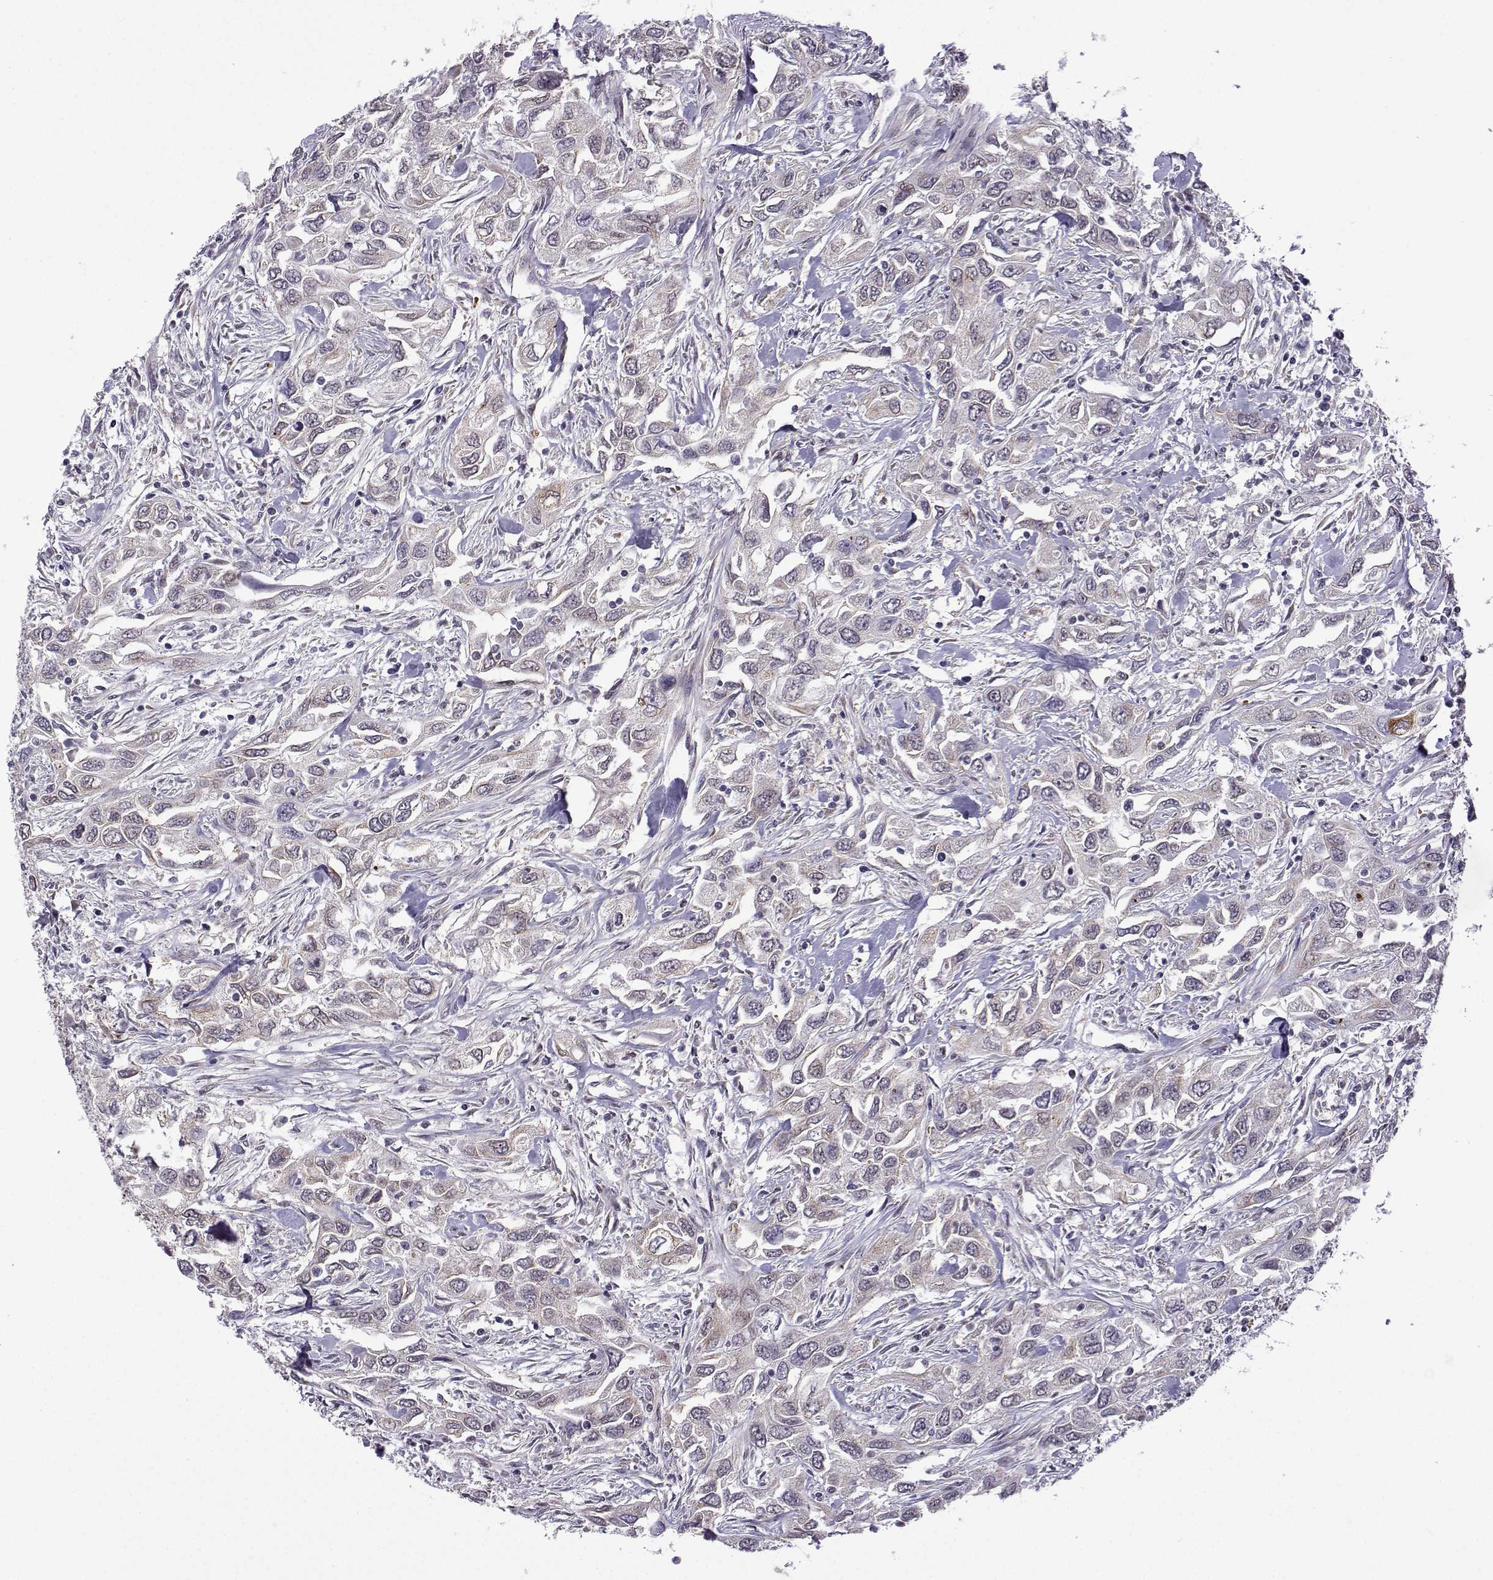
{"staining": {"intensity": "weak", "quantity": "25%-75%", "location": "cytoplasmic/membranous"}, "tissue": "urothelial cancer", "cell_type": "Tumor cells", "image_type": "cancer", "snomed": [{"axis": "morphology", "description": "Urothelial carcinoma, High grade"}, {"axis": "topography", "description": "Urinary bladder"}], "caption": "This histopathology image demonstrates immunohistochemistry (IHC) staining of high-grade urothelial carcinoma, with low weak cytoplasmic/membranous positivity in approximately 25%-75% of tumor cells.", "gene": "FGF3", "patient": {"sex": "male", "age": 76}}